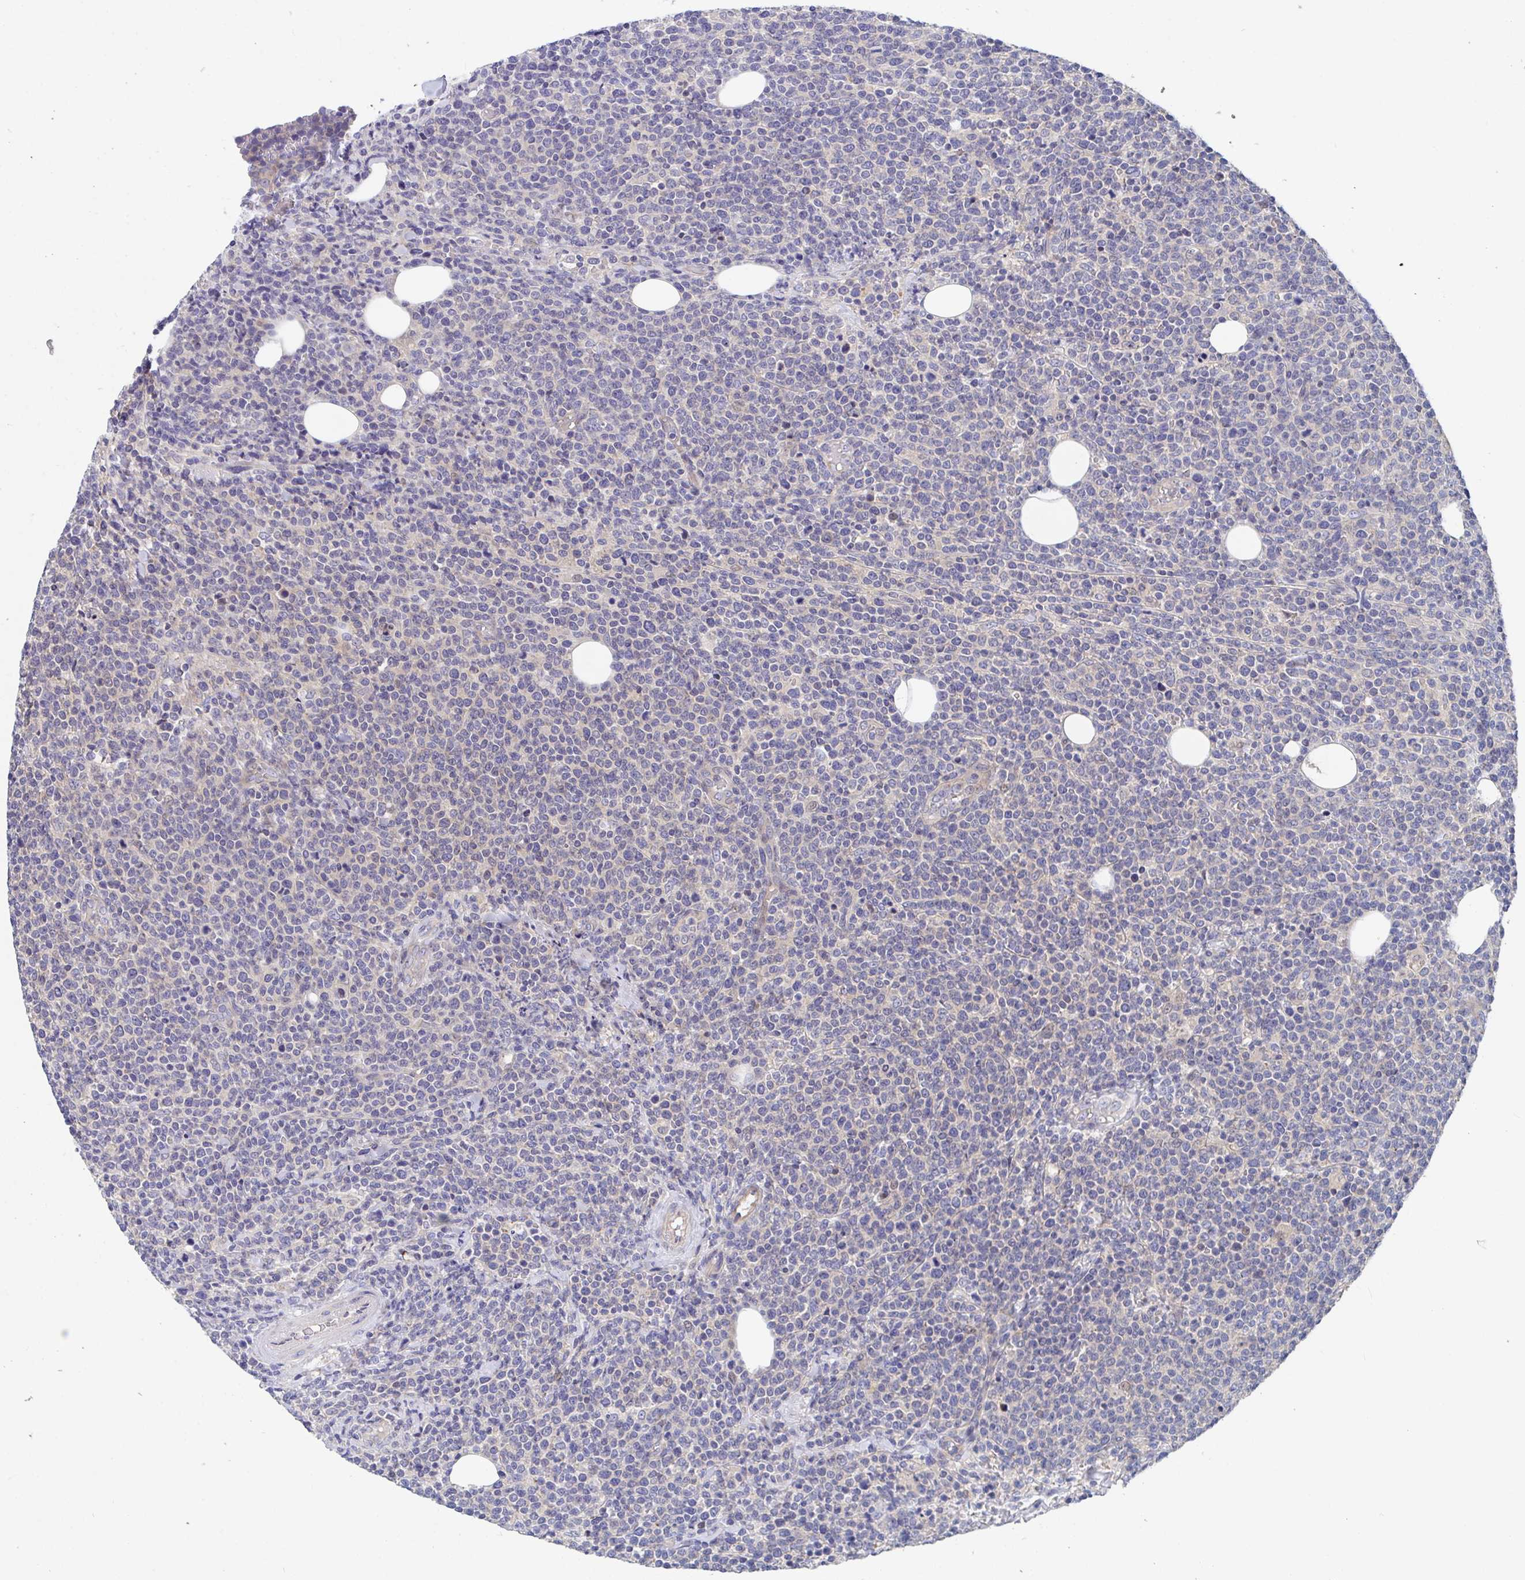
{"staining": {"intensity": "negative", "quantity": "none", "location": "none"}, "tissue": "lymphoma", "cell_type": "Tumor cells", "image_type": "cancer", "snomed": [{"axis": "morphology", "description": "Malignant lymphoma, non-Hodgkin's type, High grade"}, {"axis": "topography", "description": "Lymph node"}], "caption": "This is an immunohistochemistry micrograph of human malignant lymphoma, non-Hodgkin's type (high-grade). There is no expression in tumor cells.", "gene": "P2RX3", "patient": {"sex": "male", "age": 61}}